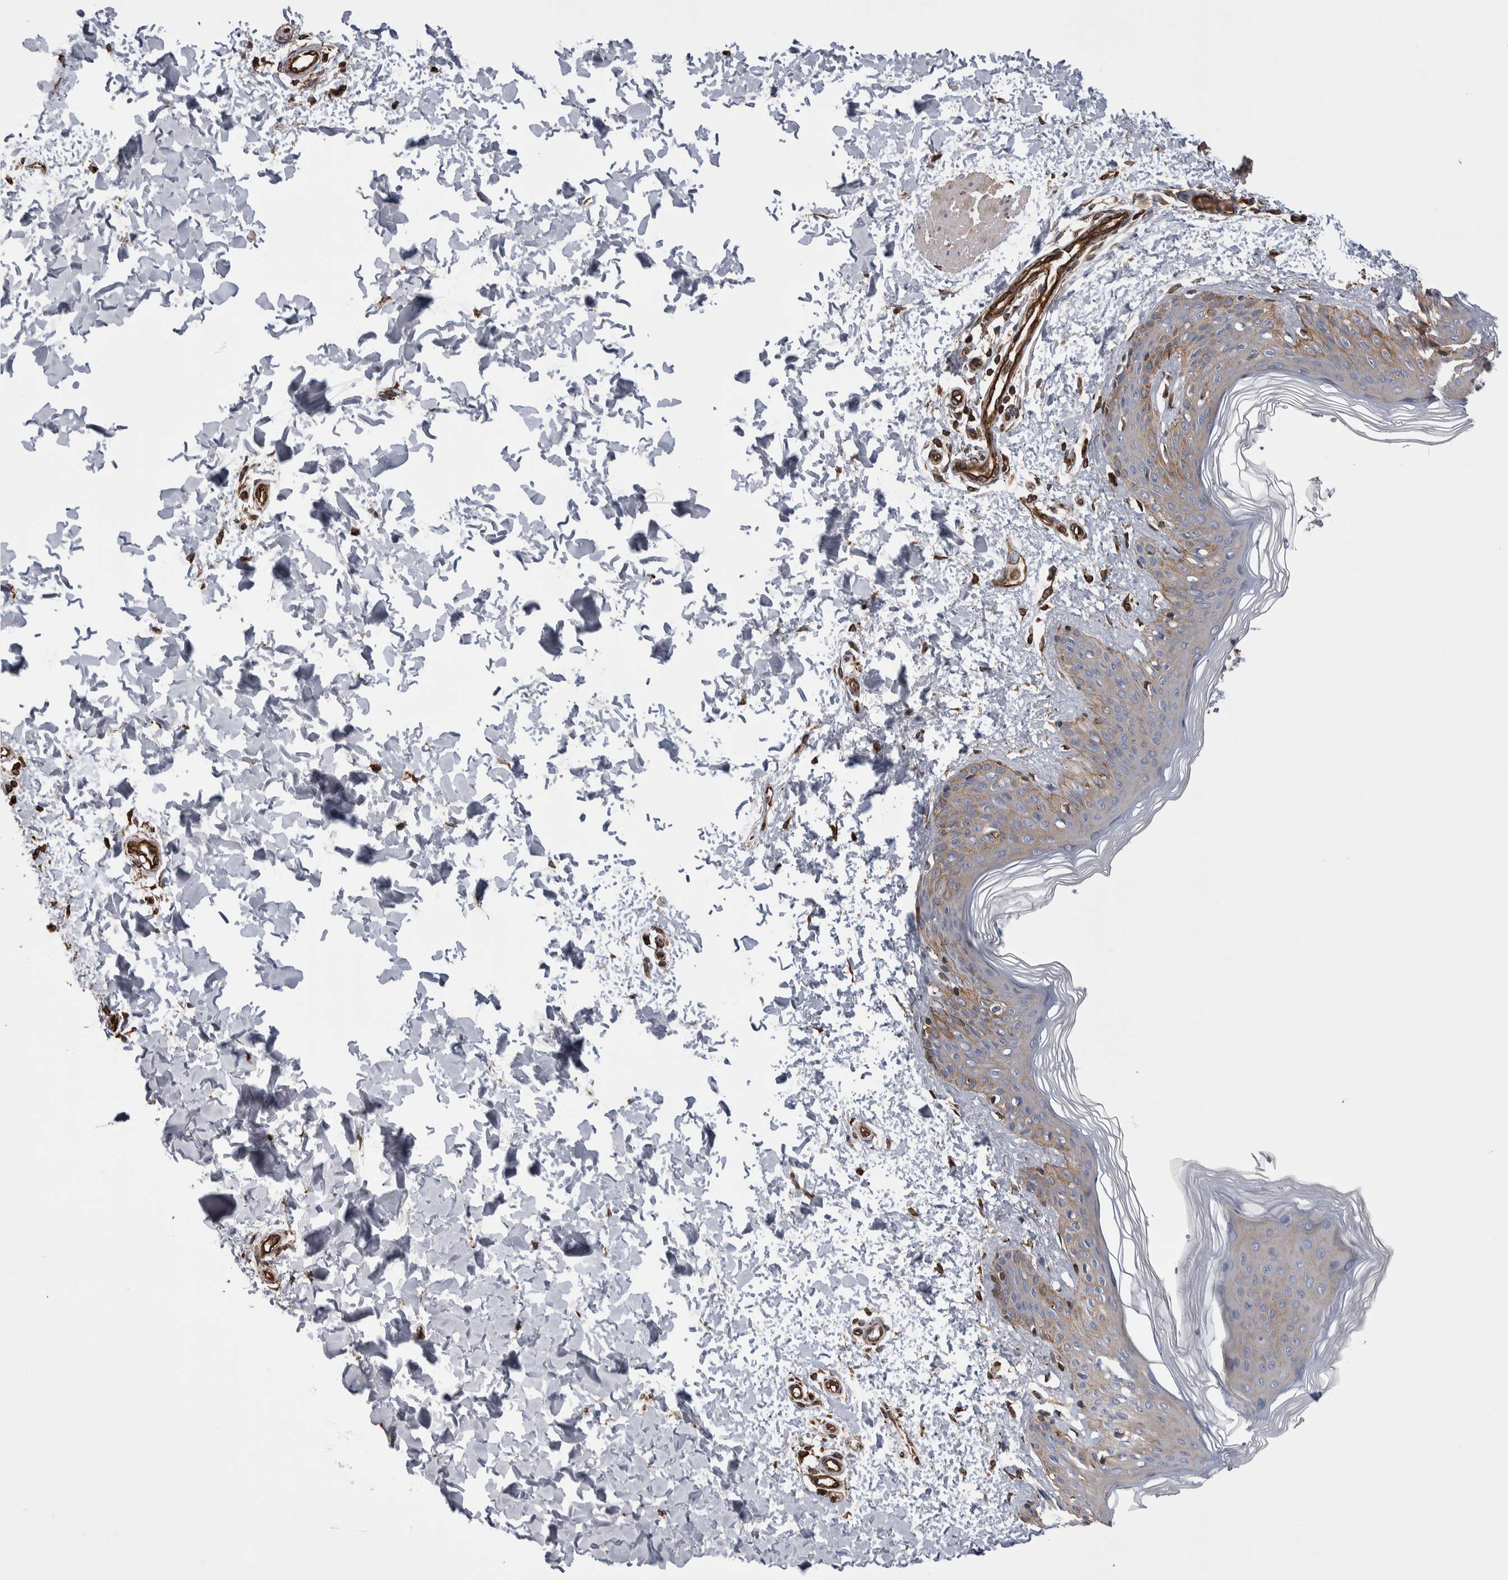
{"staining": {"intensity": "strong", "quantity": ">75%", "location": "cytoplasmic/membranous"}, "tissue": "skin", "cell_type": "Fibroblasts", "image_type": "normal", "snomed": [{"axis": "morphology", "description": "Normal tissue, NOS"}, {"axis": "morphology", "description": "Neoplasm, benign, NOS"}, {"axis": "topography", "description": "Skin"}, {"axis": "topography", "description": "Soft tissue"}], "caption": "Brown immunohistochemical staining in benign human skin shows strong cytoplasmic/membranous expression in approximately >75% of fibroblasts. (Brightfield microscopy of DAB IHC at high magnification).", "gene": "KIF12", "patient": {"sex": "male", "age": 26}}